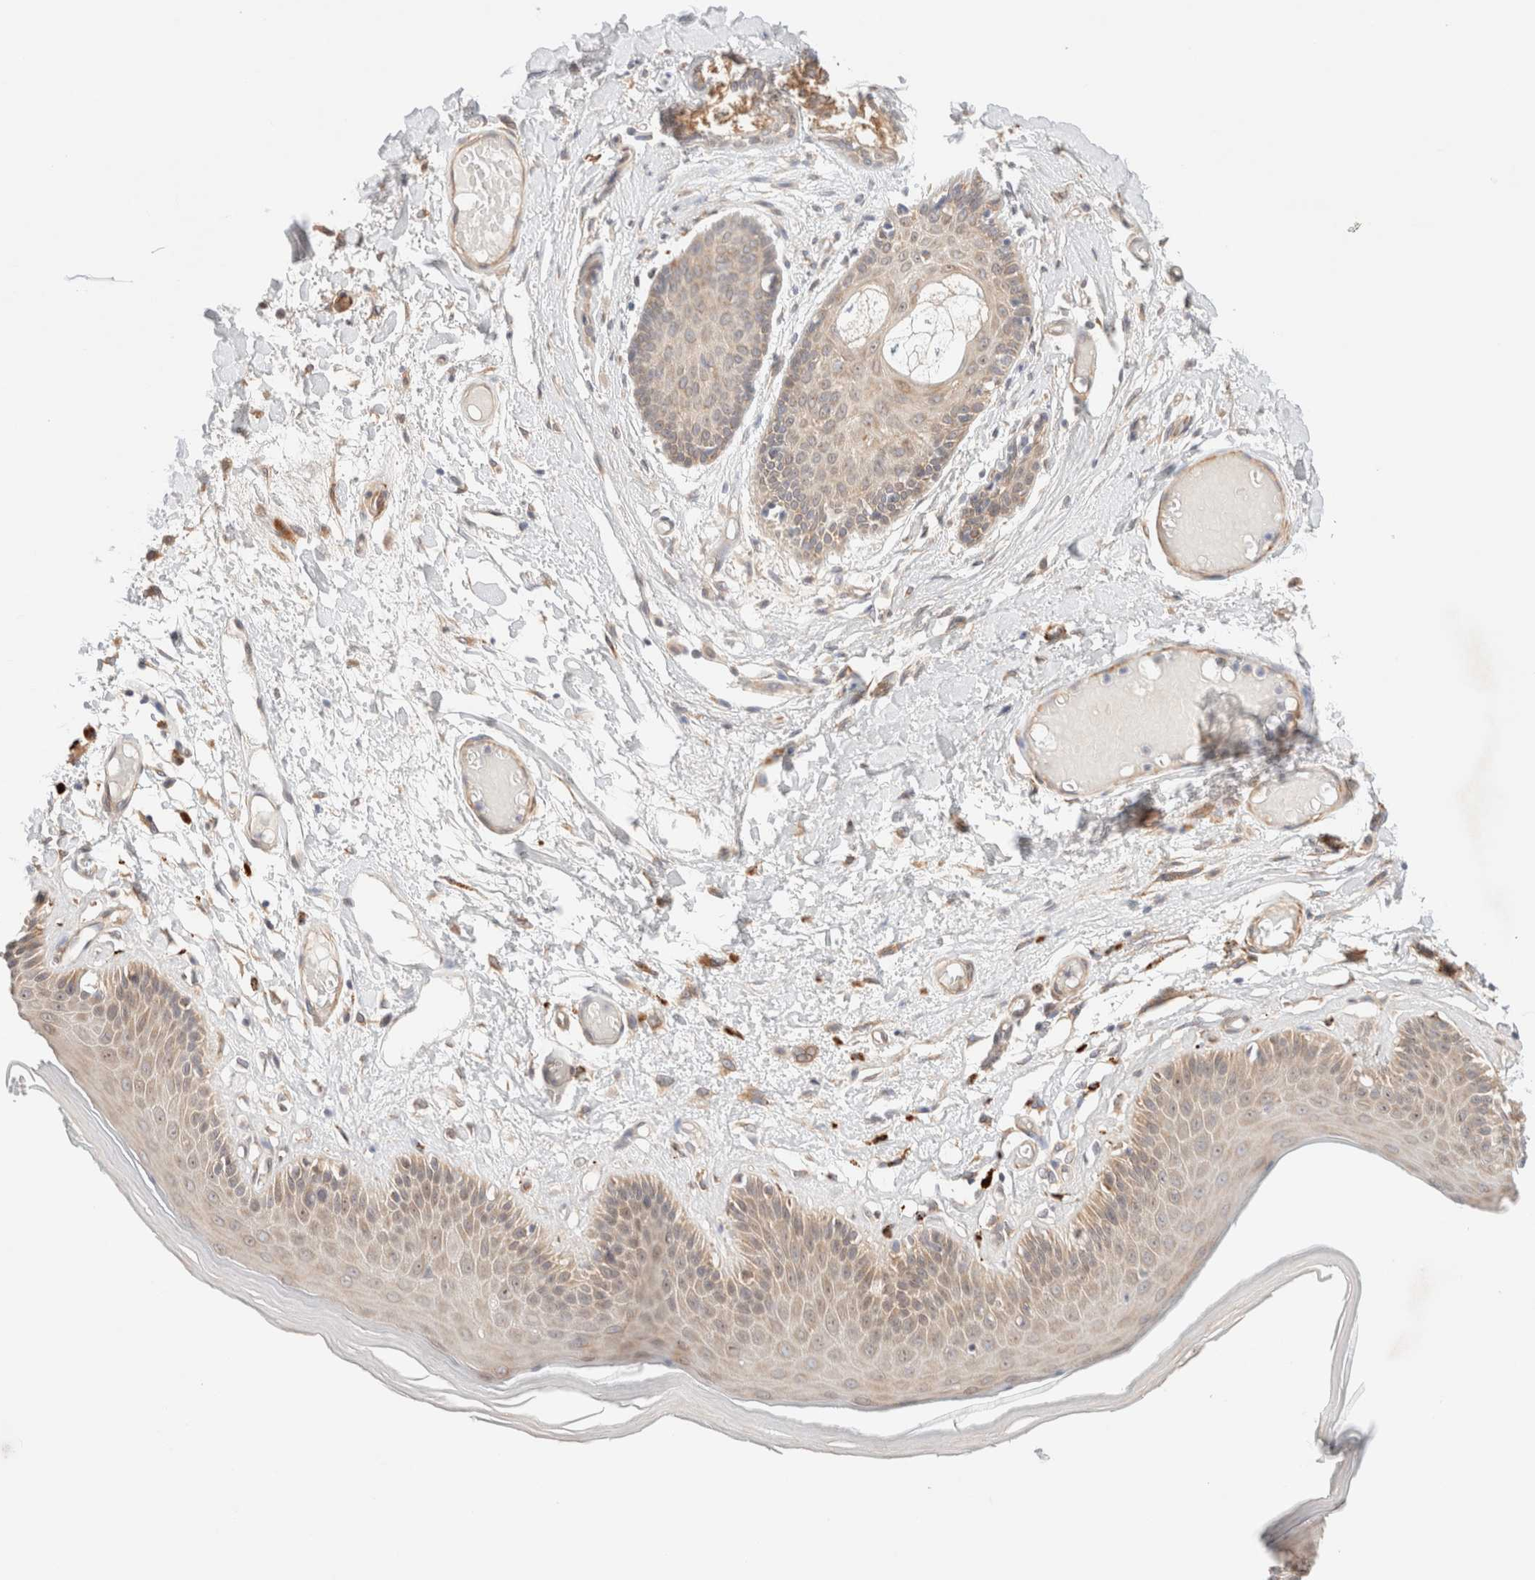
{"staining": {"intensity": "moderate", "quantity": ">75%", "location": "cytoplasmic/membranous,nuclear"}, "tissue": "skin", "cell_type": "Epidermal cells", "image_type": "normal", "snomed": [{"axis": "morphology", "description": "Normal tissue, NOS"}, {"axis": "topography", "description": "Vulva"}], "caption": "An image showing moderate cytoplasmic/membranous,nuclear expression in approximately >75% of epidermal cells in unremarkable skin, as visualized by brown immunohistochemical staining.", "gene": "RRP15", "patient": {"sex": "female", "age": 73}}